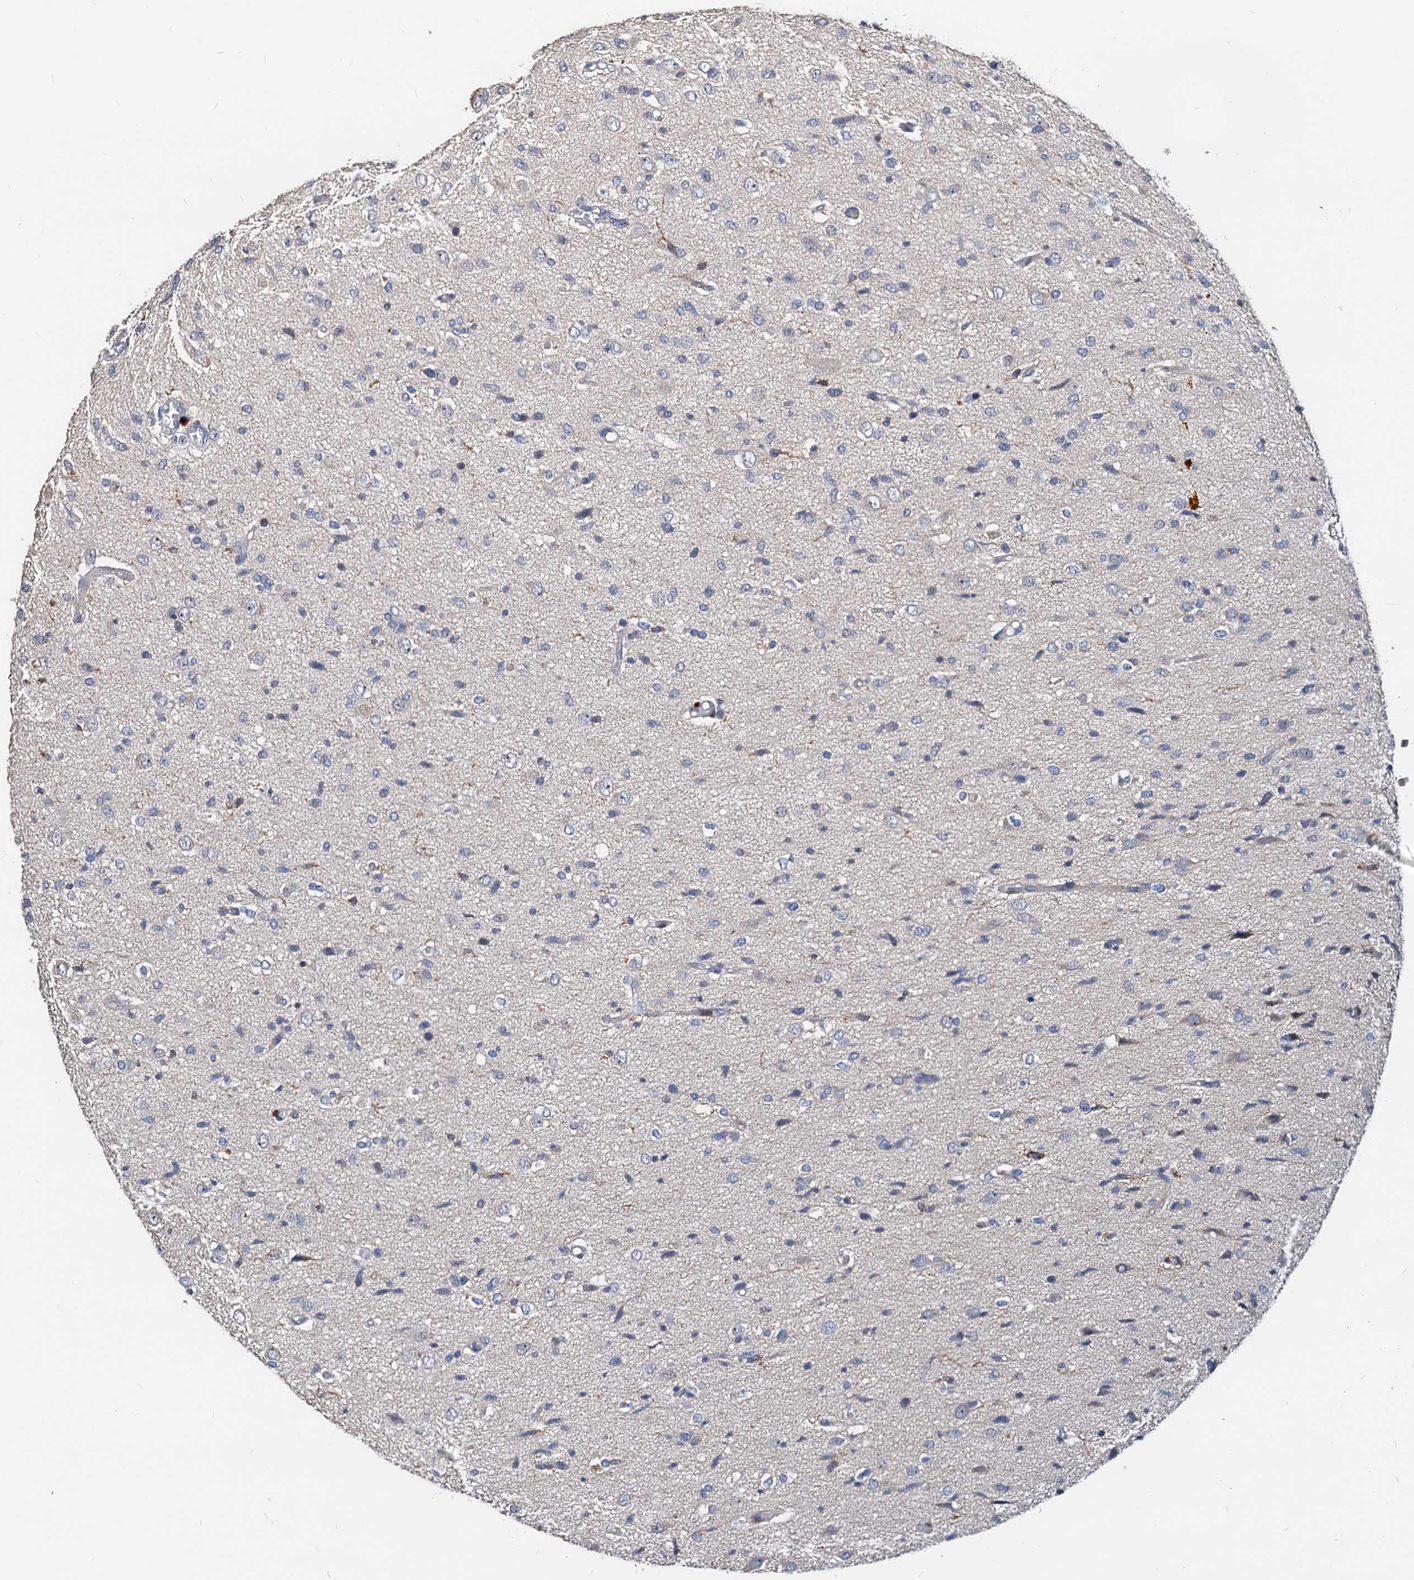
{"staining": {"intensity": "negative", "quantity": "none", "location": "none"}, "tissue": "glioma", "cell_type": "Tumor cells", "image_type": "cancer", "snomed": [{"axis": "morphology", "description": "Glioma, malignant, High grade"}, {"axis": "topography", "description": "Brain"}], "caption": "Immunohistochemistry (IHC) histopathology image of neoplastic tissue: glioma stained with DAB shows no significant protein expression in tumor cells.", "gene": "LCP2", "patient": {"sex": "female", "age": 59}}